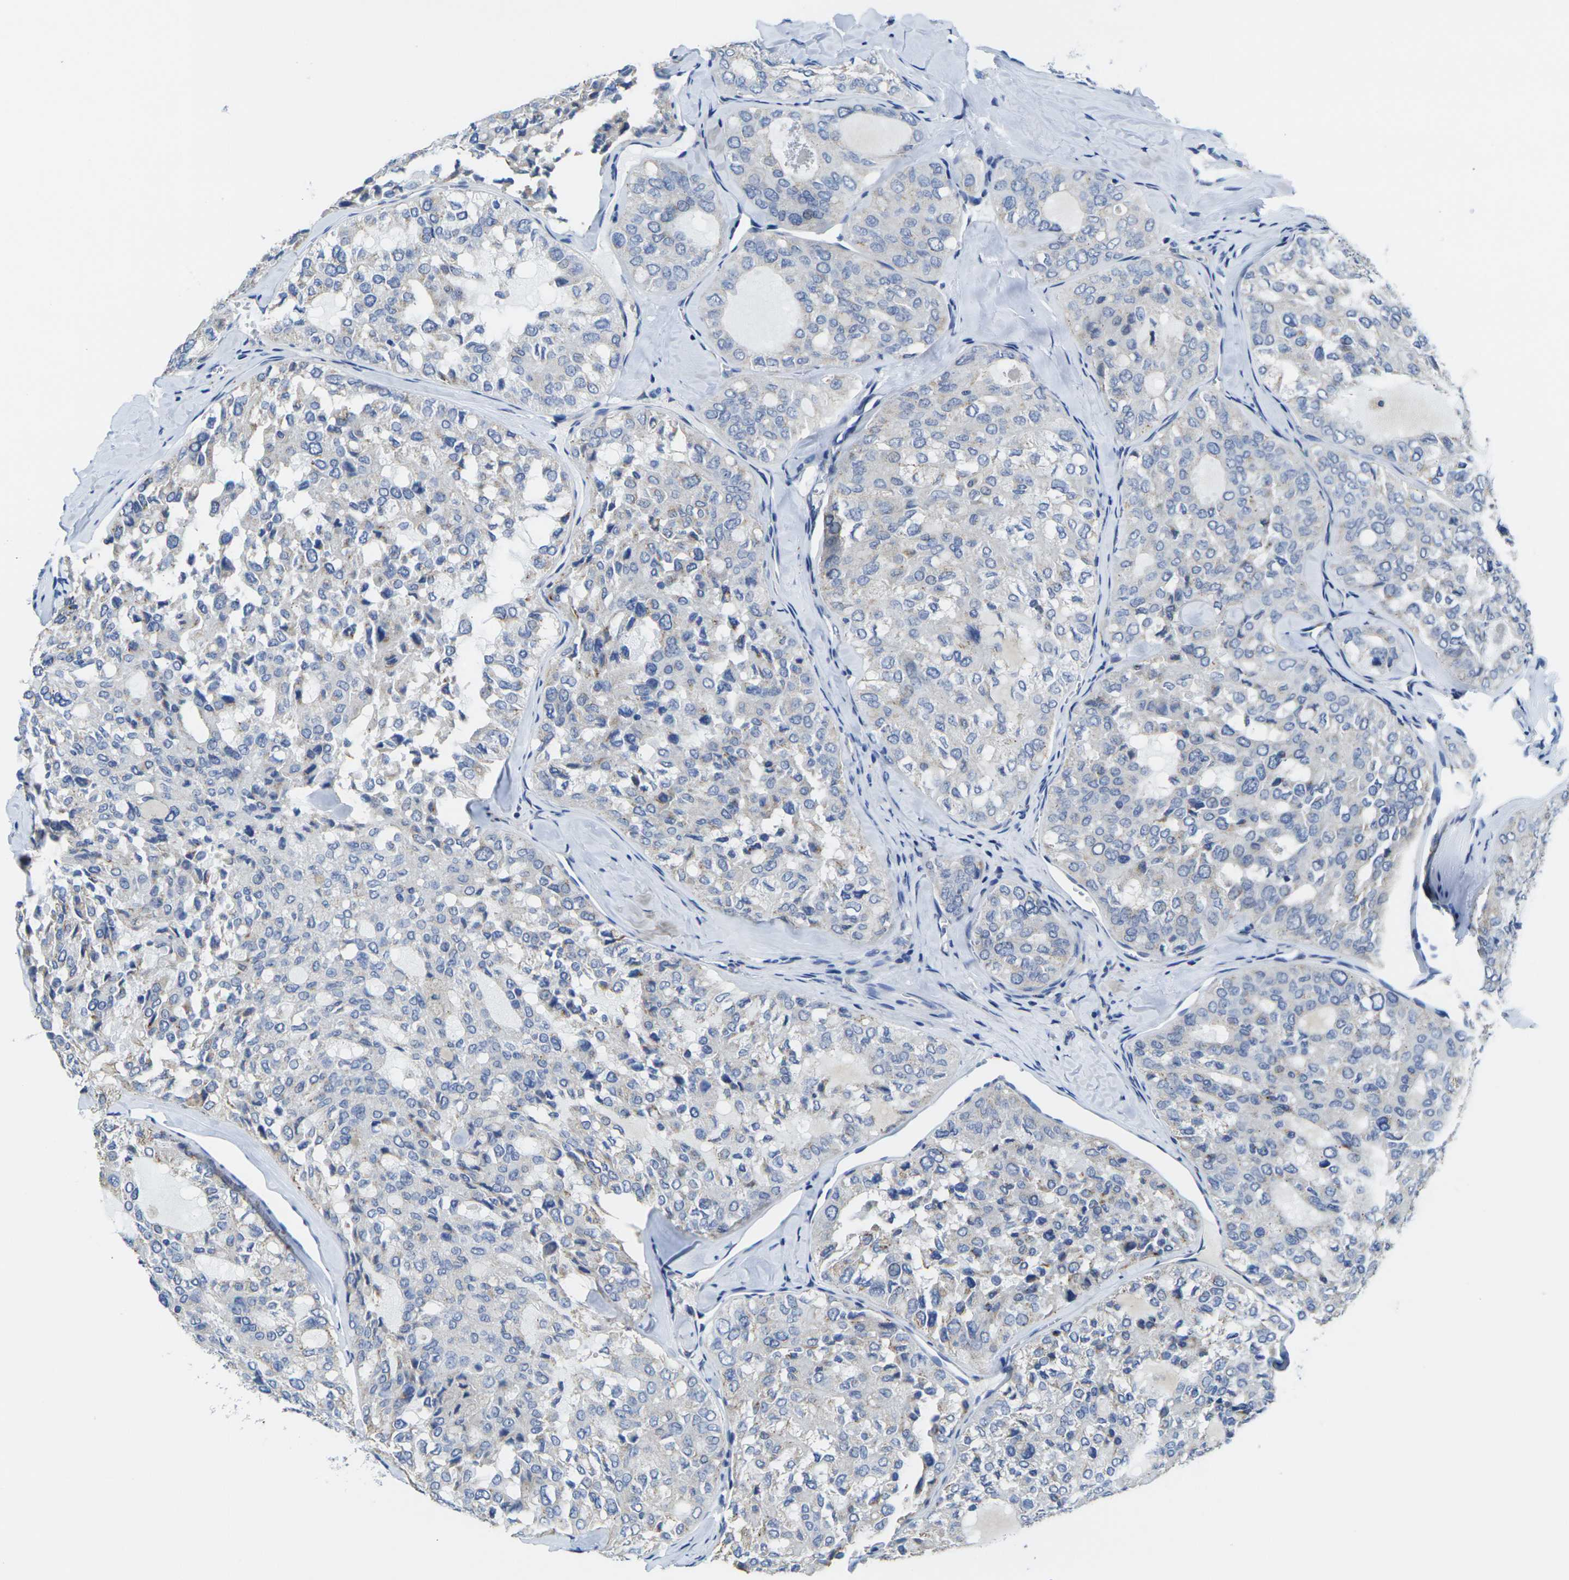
{"staining": {"intensity": "negative", "quantity": "none", "location": "none"}, "tissue": "thyroid cancer", "cell_type": "Tumor cells", "image_type": "cancer", "snomed": [{"axis": "morphology", "description": "Follicular adenoma carcinoma, NOS"}, {"axis": "topography", "description": "Thyroid gland"}], "caption": "IHC micrograph of neoplastic tissue: human thyroid follicular adenoma carcinoma stained with DAB demonstrates no significant protein expression in tumor cells.", "gene": "CRK", "patient": {"sex": "male", "age": 75}}